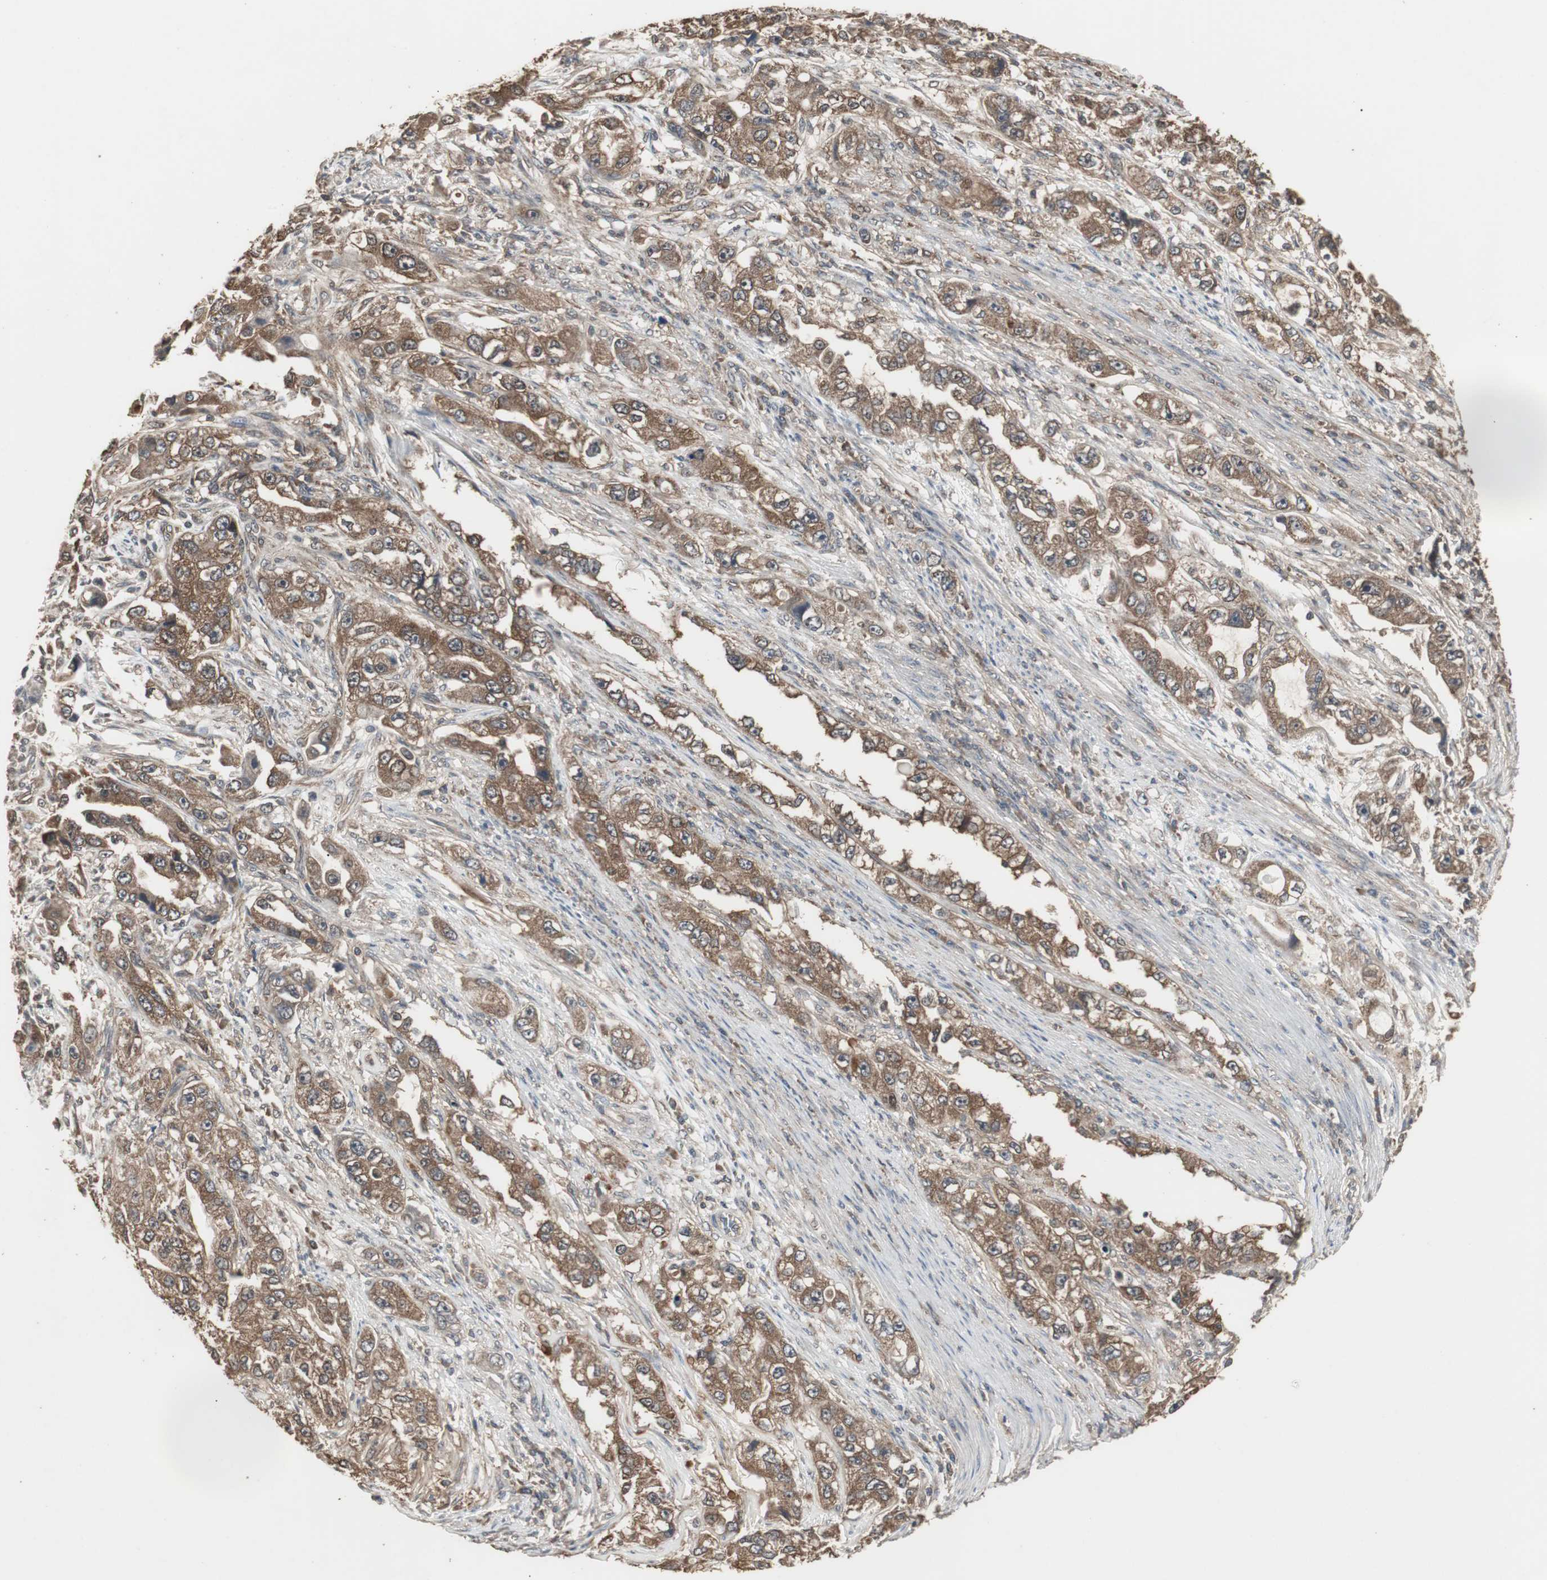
{"staining": {"intensity": "strong", "quantity": ">75%", "location": "cytoplasmic/membranous"}, "tissue": "stomach cancer", "cell_type": "Tumor cells", "image_type": "cancer", "snomed": [{"axis": "morphology", "description": "Adenocarcinoma, NOS"}, {"axis": "topography", "description": "Stomach, lower"}], "caption": "Immunohistochemical staining of human stomach cancer exhibits high levels of strong cytoplasmic/membranous protein staining in approximately >75% of tumor cells.", "gene": "HPRT1", "patient": {"sex": "female", "age": 93}}